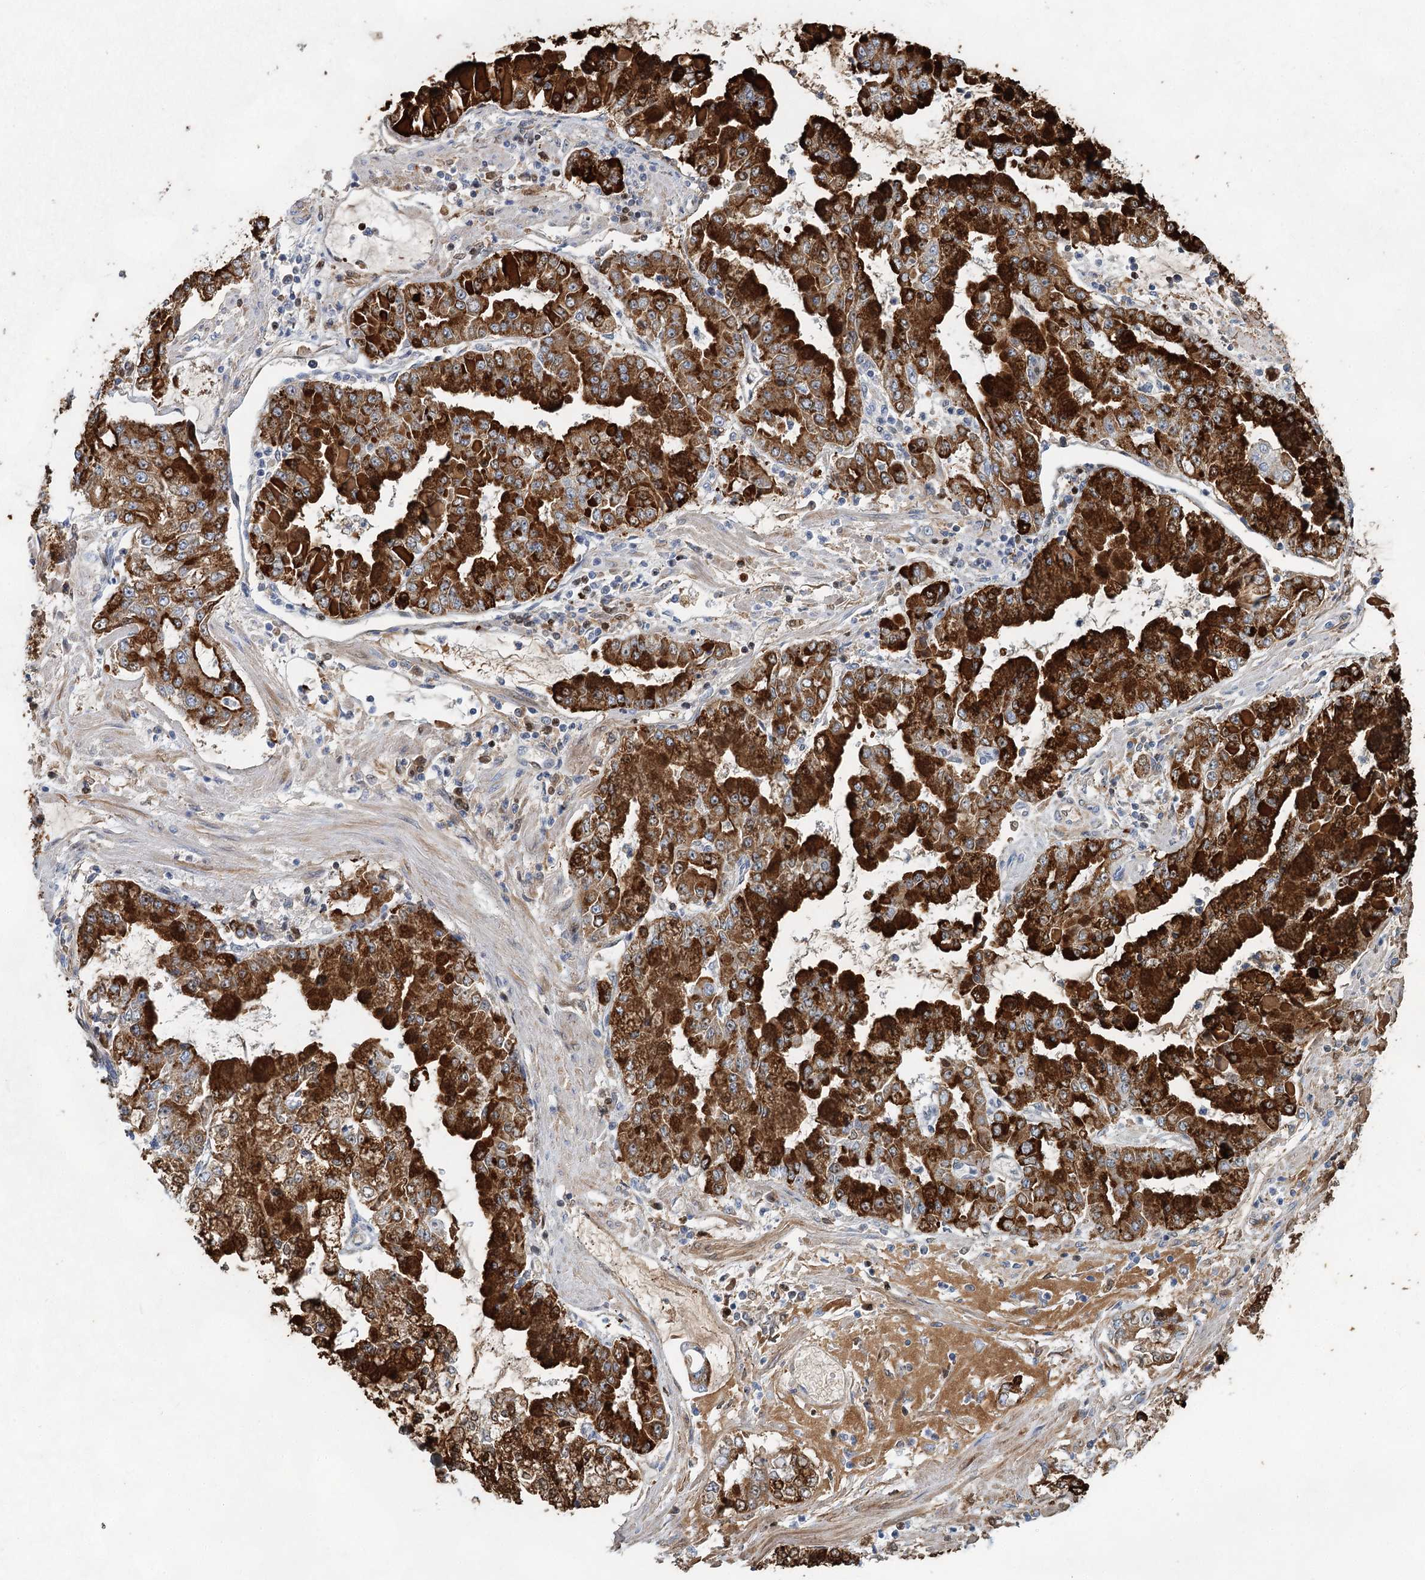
{"staining": {"intensity": "strong", "quantity": ">75%", "location": "cytoplasmic/membranous"}, "tissue": "stomach cancer", "cell_type": "Tumor cells", "image_type": "cancer", "snomed": [{"axis": "morphology", "description": "Adenocarcinoma, NOS"}, {"axis": "topography", "description": "Stomach"}], "caption": "This photomicrograph exhibits IHC staining of human stomach cancer, with high strong cytoplasmic/membranous positivity in about >75% of tumor cells.", "gene": "XPO6", "patient": {"sex": "male", "age": 76}}